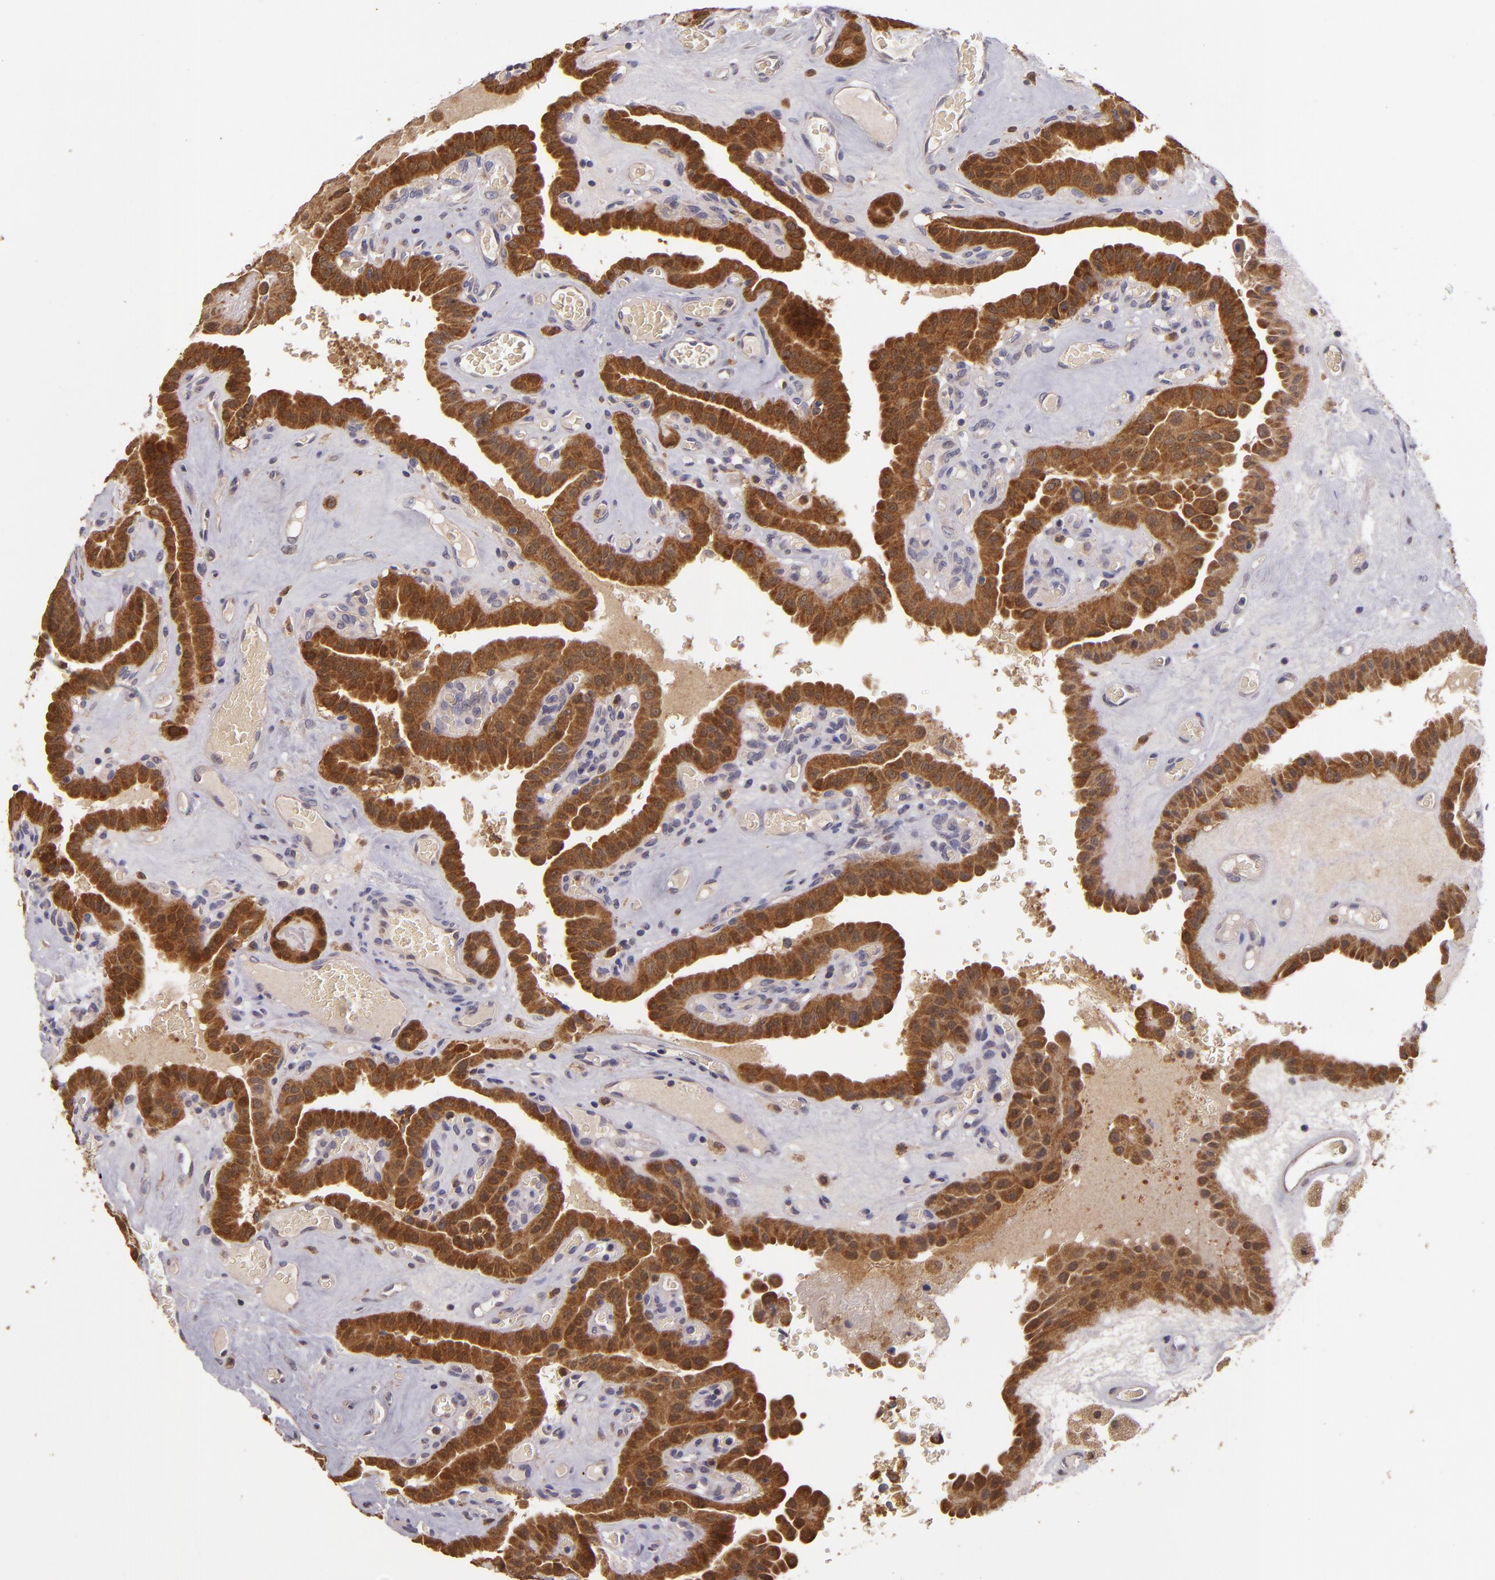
{"staining": {"intensity": "strong", "quantity": ">75%", "location": "cytoplasmic/membranous"}, "tissue": "thyroid cancer", "cell_type": "Tumor cells", "image_type": "cancer", "snomed": [{"axis": "morphology", "description": "Papillary adenocarcinoma, NOS"}, {"axis": "topography", "description": "Thyroid gland"}], "caption": "Strong cytoplasmic/membranous positivity is appreciated in approximately >75% of tumor cells in thyroid cancer (papillary adenocarcinoma).", "gene": "FHIT", "patient": {"sex": "male", "age": 87}}